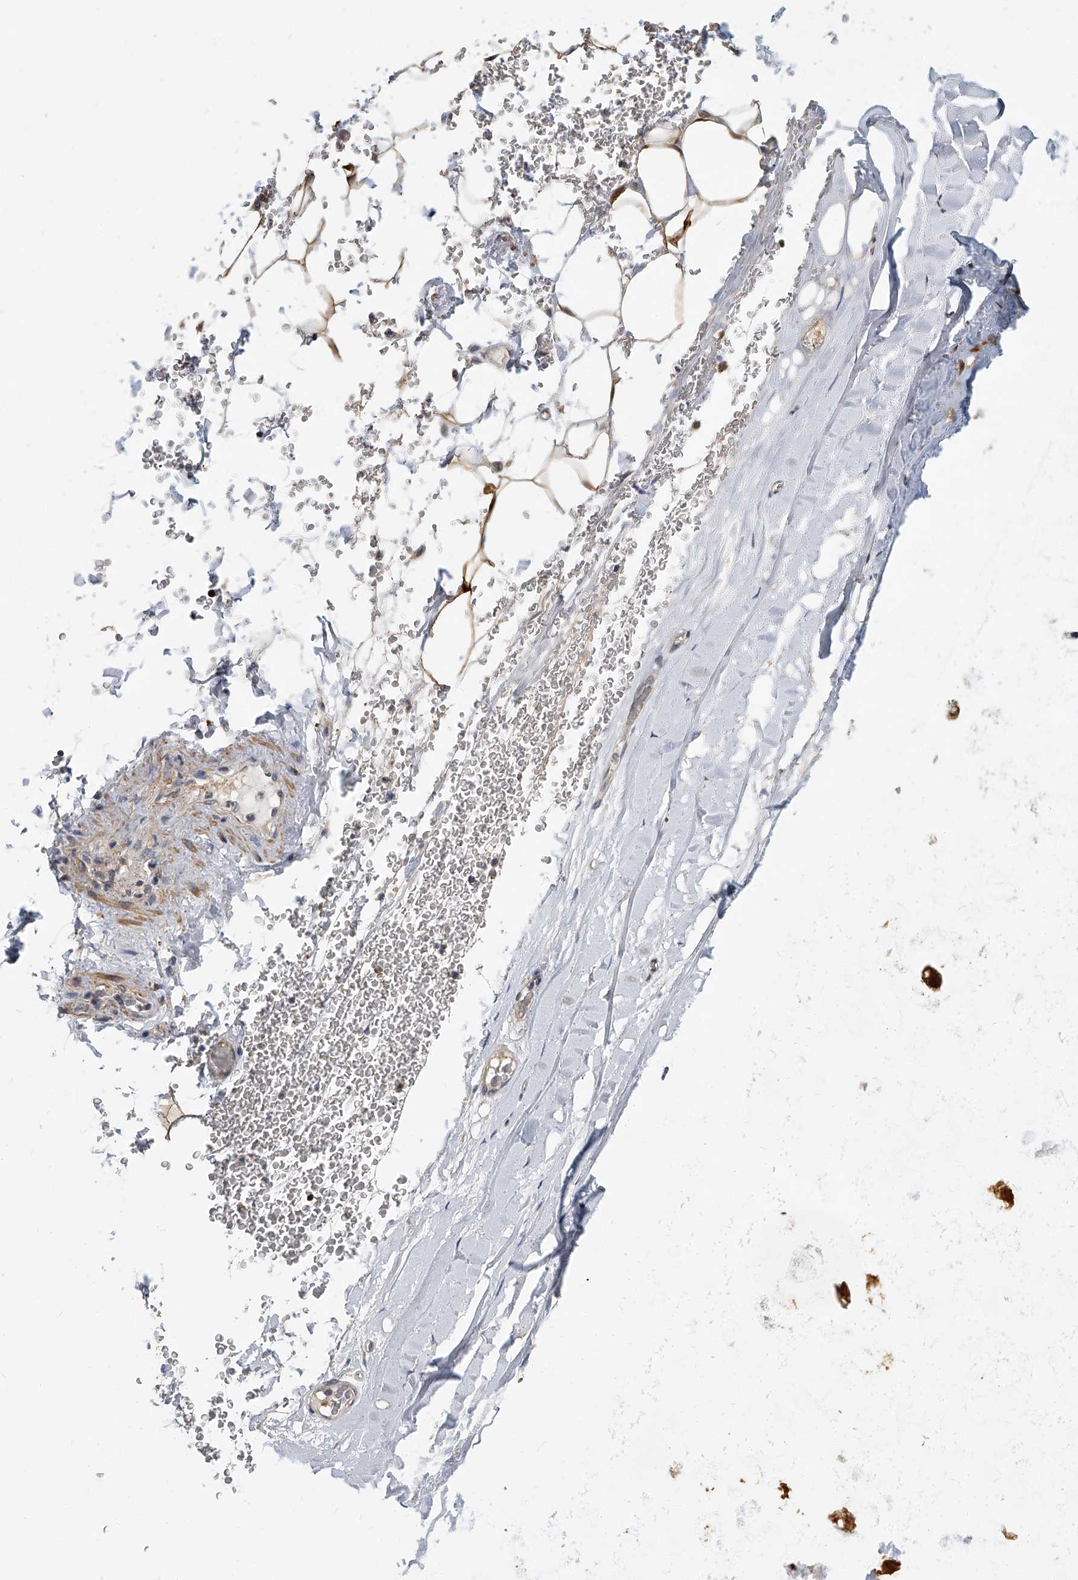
{"staining": {"intensity": "moderate", "quantity": ">75%", "location": "cytoplasmic/membranous"}, "tissue": "adipose tissue", "cell_type": "Adipocytes", "image_type": "normal", "snomed": [{"axis": "morphology", "description": "Normal tissue, NOS"}, {"axis": "topography", "description": "Bronchus"}], "caption": "Normal adipose tissue displays moderate cytoplasmic/membranous staining in about >75% of adipocytes.", "gene": "CD200", "patient": {"sex": "male", "age": 66}}